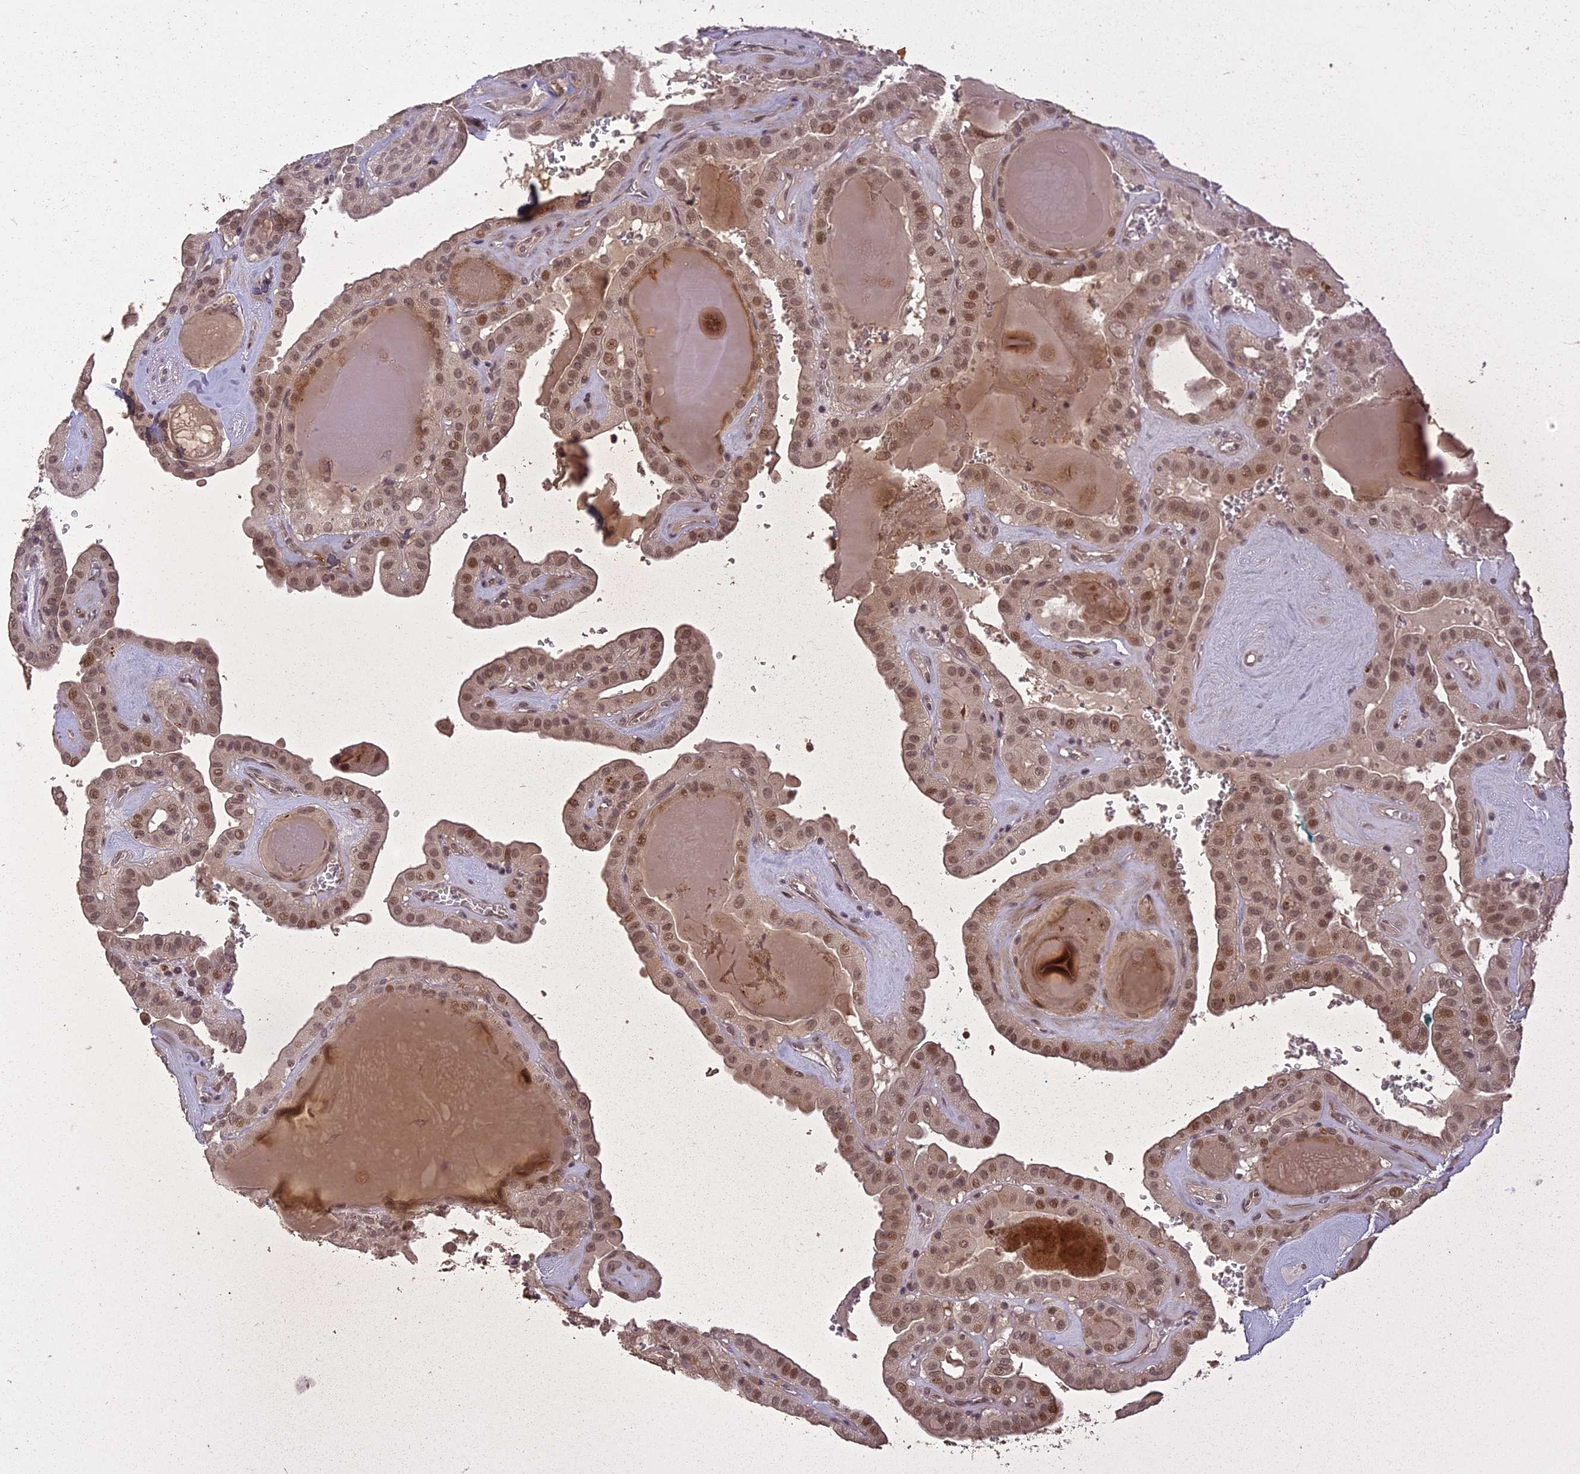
{"staining": {"intensity": "moderate", "quantity": ">75%", "location": "cytoplasmic/membranous,nuclear"}, "tissue": "thyroid cancer", "cell_type": "Tumor cells", "image_type": "cancer", "snomed": [{"axis": "morphology", "description": "Papillary adenocarcinoma, NOS"}, {"axis": "topography", "description": "Thyroid gland"}], "caption": "A micrograph showing moderate cytoplasmic/membranous and nuclear expression in about >75% of tumor cells in thyroid papillary adenocarcinoma, as visualized by brown immunohistochemical staining.", "gene": "LIN37", "patient": {"sex": "male", "age": 52}}